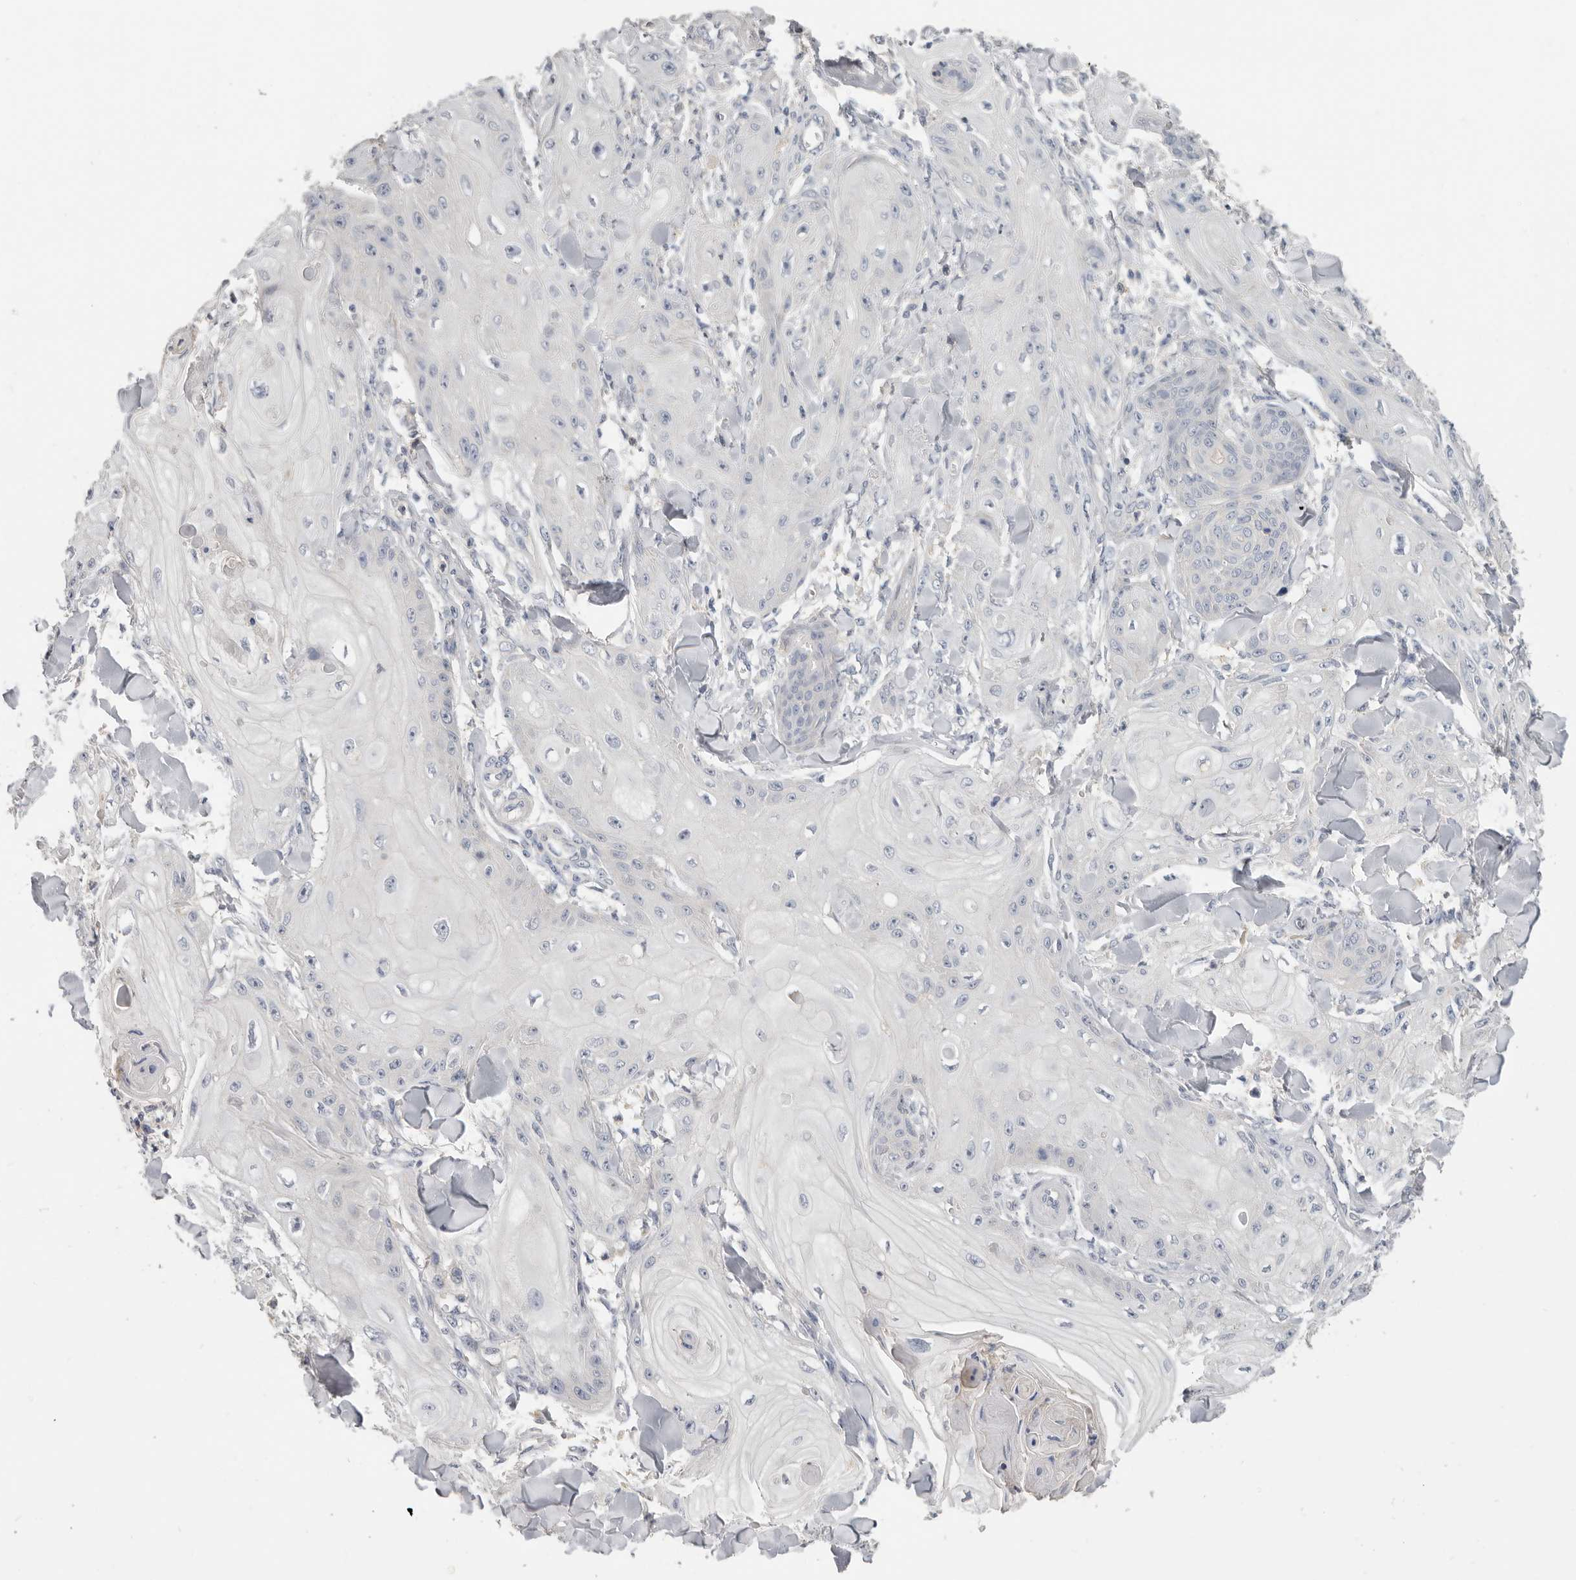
{"staining": {"intensity": "negative", "quantity": "none", "location": "none"}, "tissue": "skin cancer", "cell_type": "Tumor cells", "image_type": "cancer", "snomed": [{"axis": "morphology", "description": "Squamous cell carcinoma, NOS"}, {"axis": "topography", "description": "Skin"}], "caption": "The micrograph demonstrates no significant positivity in tumor cells of skin cancer.", "gene": "WDTC1", "patient": {"sex": "male", "age": 74}}